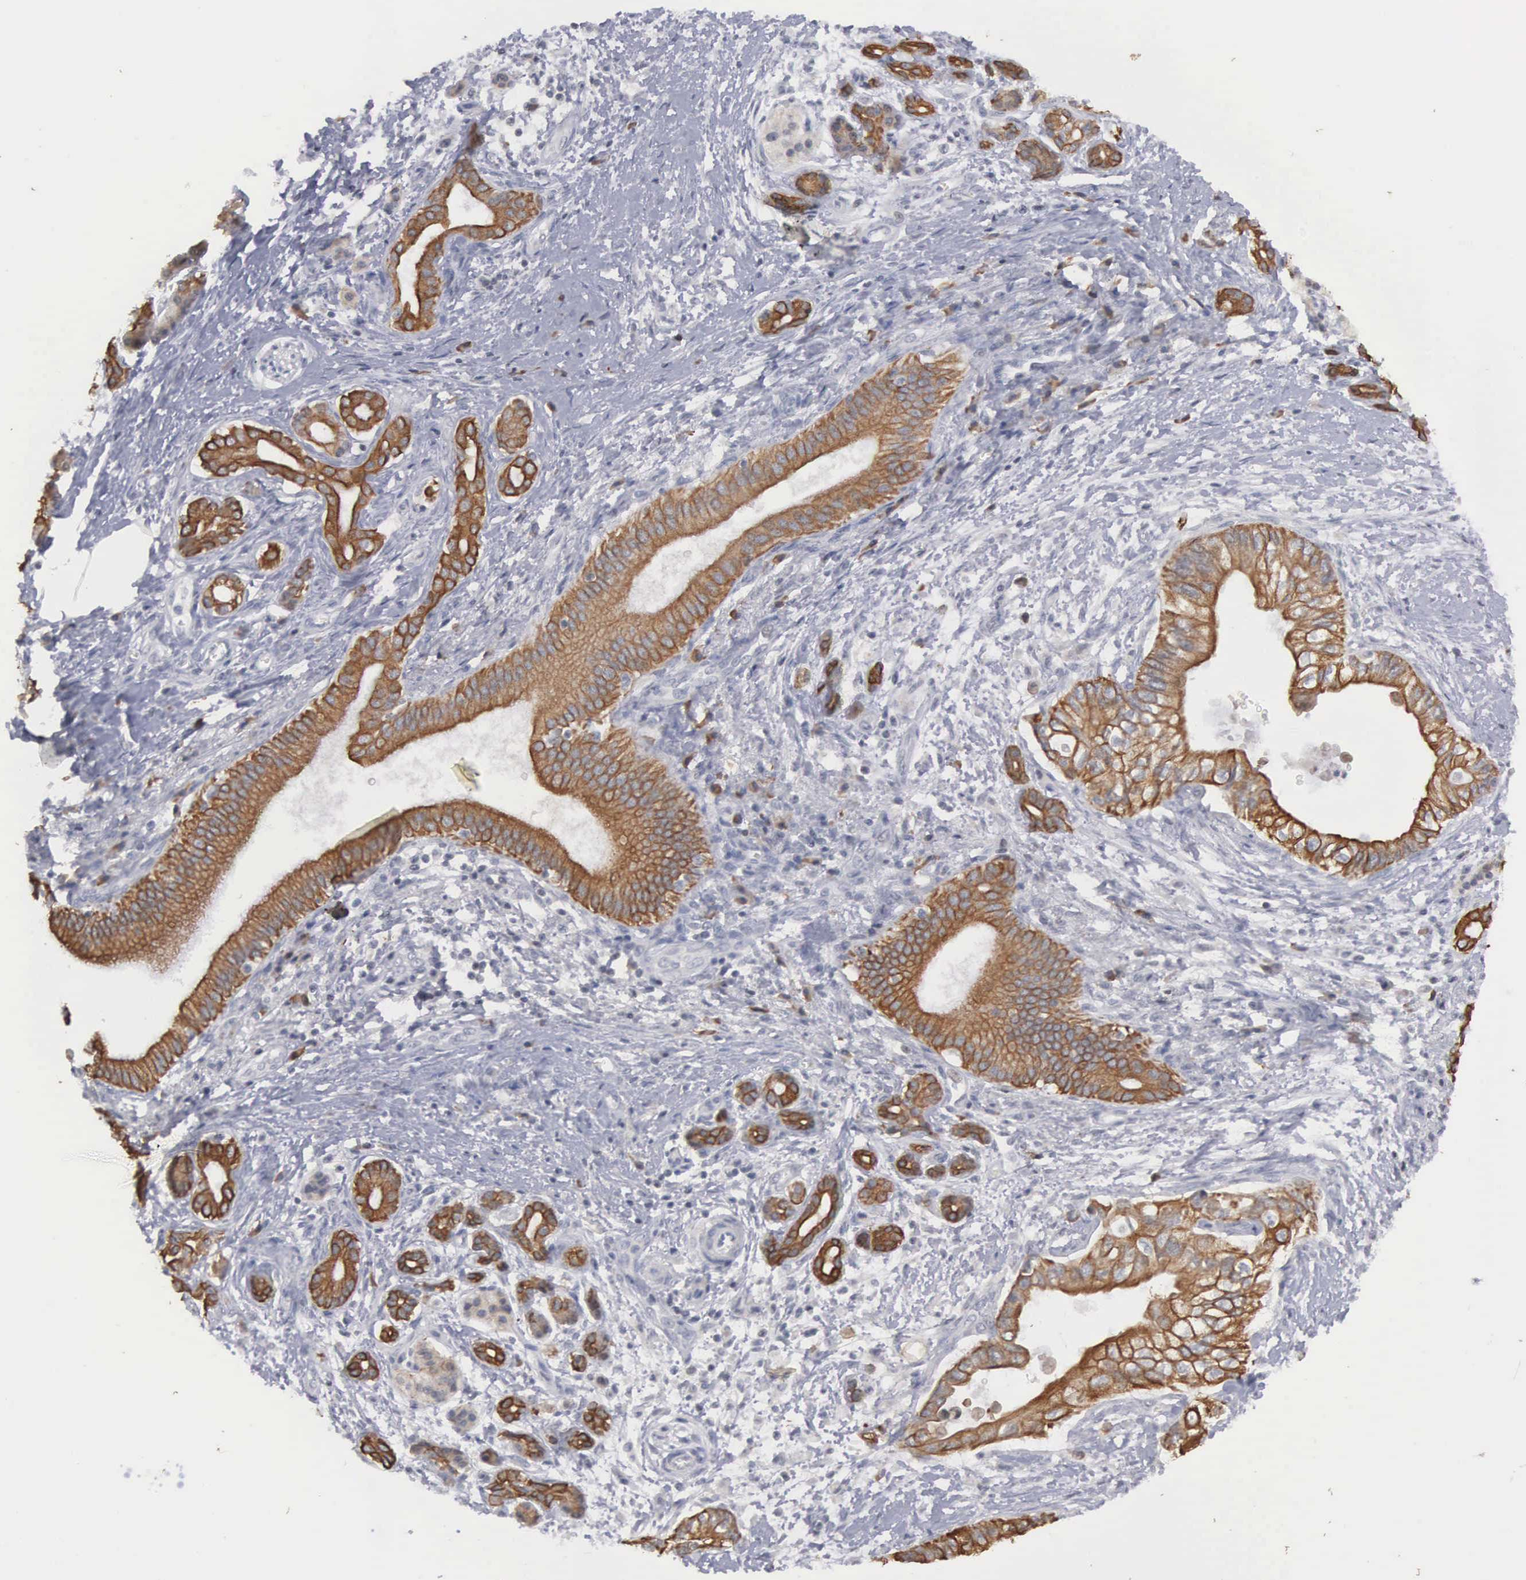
{"staining": {"intensity": "moderate", "quantity": "25%-75%", "location": "cytoplasmic/membranous"}, "tissue": "pancreatic cancer", "cell_type": "Tumor cells", "image_type": "cancer", "snomed": [{"axis": "morphology", "description": "Adenocarcinoma, NOS"}, {"axis": "topography", "description": "Pancreas"}], "caption": "Adenocarcinoma (pancreatic) stained with a protein marker demonstrates moderate staining in tumor cells.", "gene": "WDR89", "patient": {"sex": "female", "age": 66}}